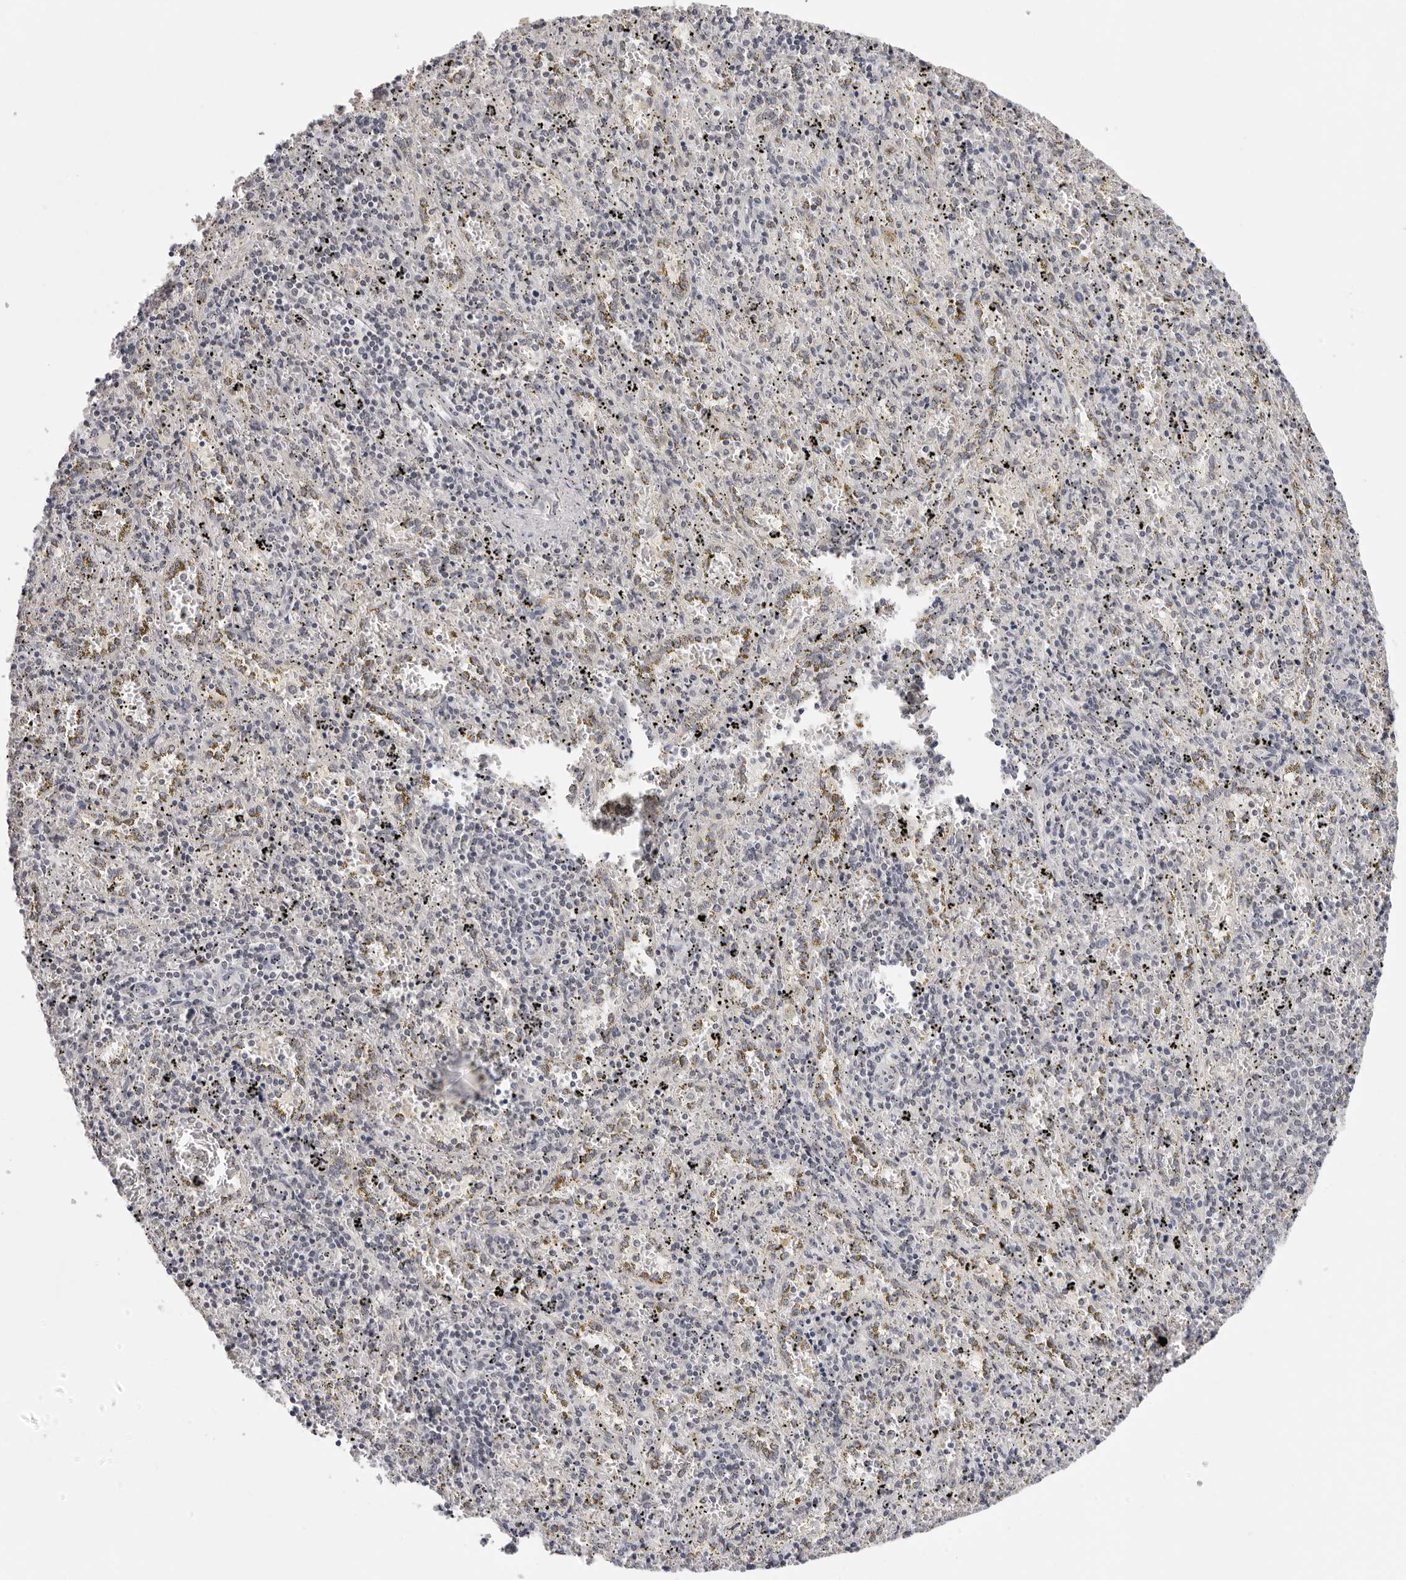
{"staining": {"intensity": "negative", "quantity": "none", "location": "none"}, "tissue": "spleen", "cell_type": "Cells in red pulp", "image_type": "normal", "snomed": [{"axis": "morphology", "description": "Normal tissue, NOS"}, {"axis": "topography", "description": "Spleen"}], "caption": "IHC image of benign human spleen stained for a protein (brown), which displays no staining in cells in red pulp.", "gene": "PRUNE1", "patient": {"sex": "male", "age": 11}}